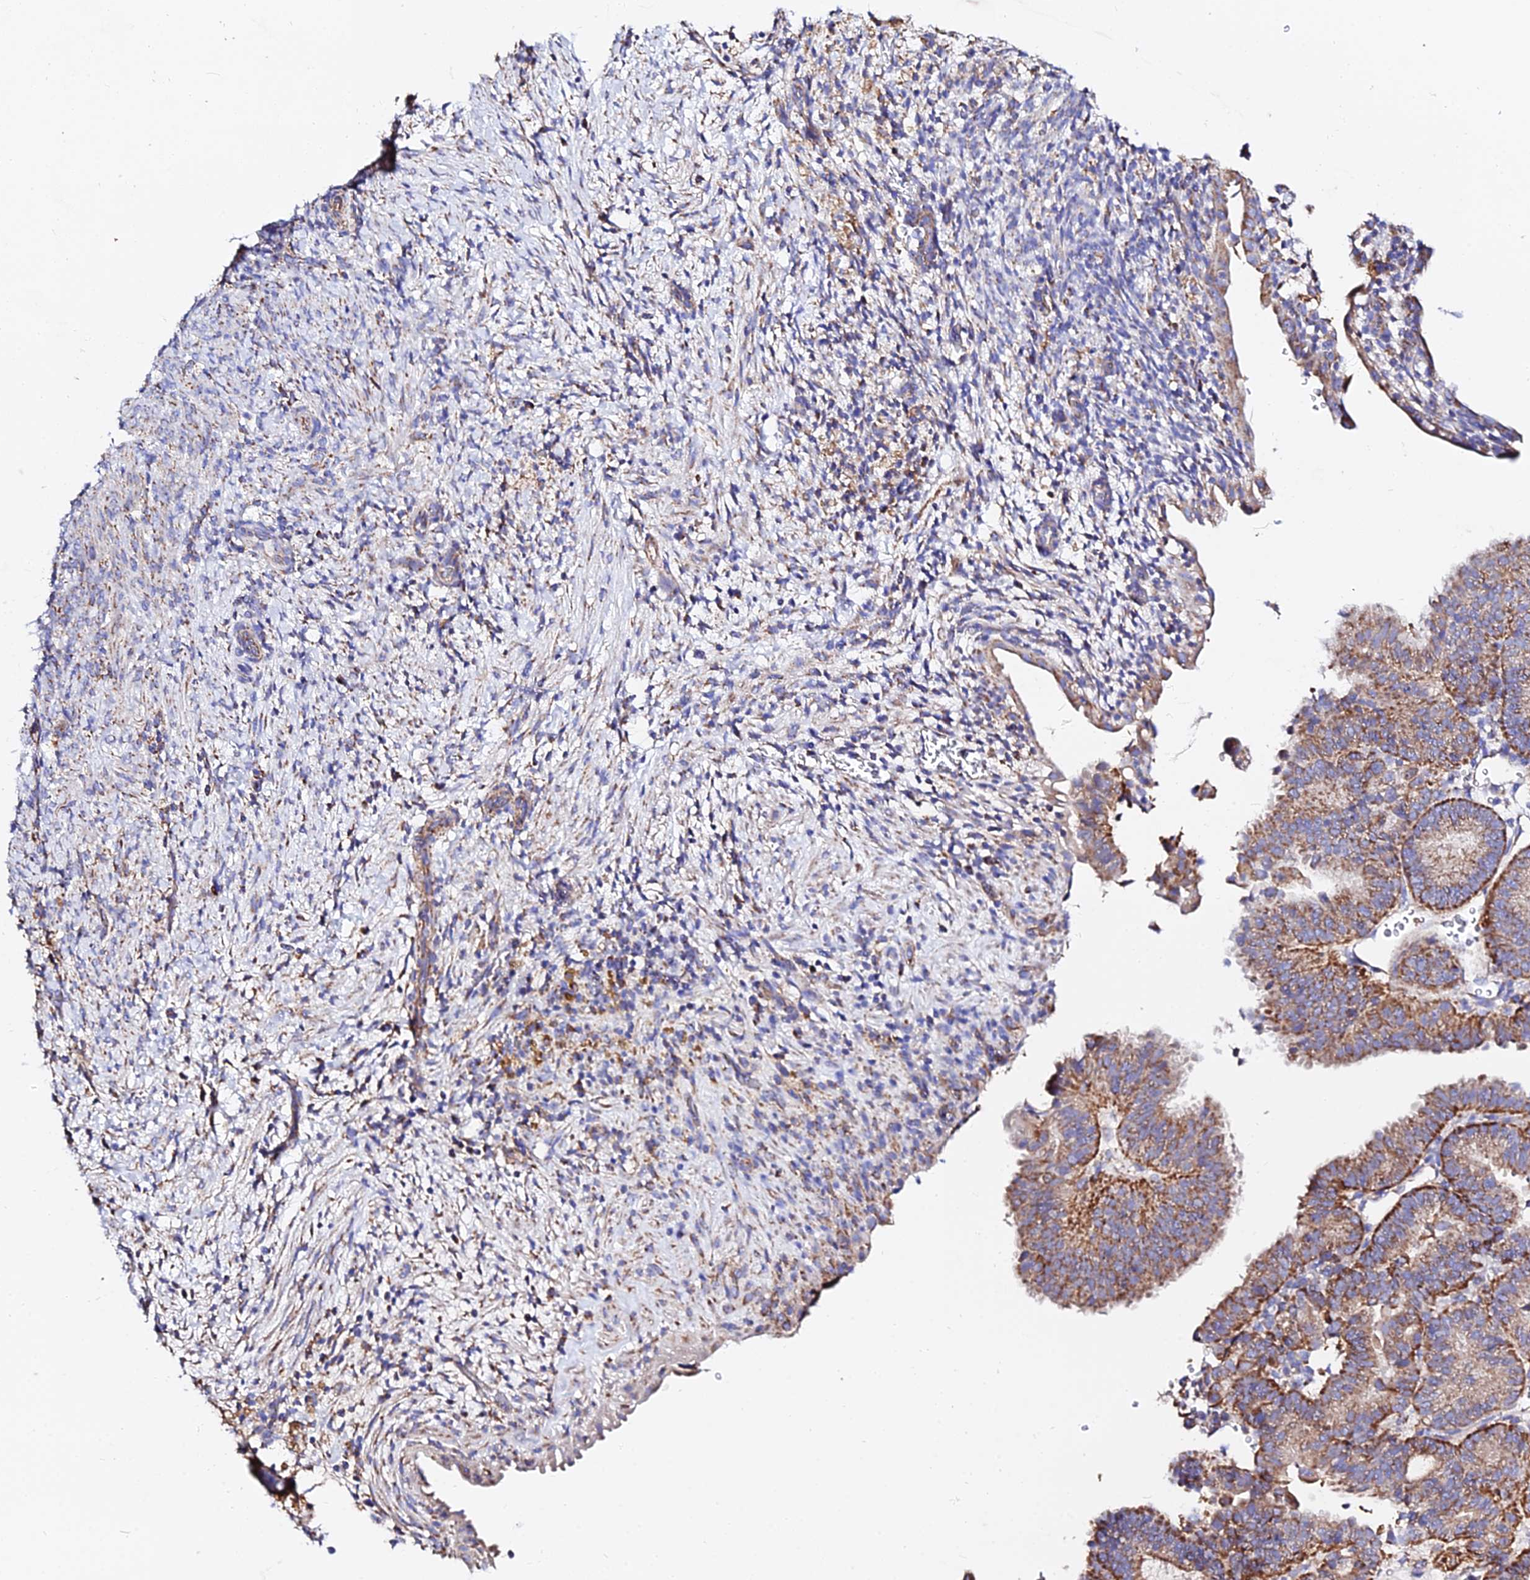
{"staining": {"intensity": "moderate", "quantity": ">75%", "location": "cytoplasmic/membranous"}, "tissue": "endometrial cancer", "cell_type": "Tumor cells", "image_type": "cancer", "snomed": [{"axis": "morphology", "description": "Adenocarcinoma, NOS"}, {"axis": "topography", "description": "Endometrium"}], "caption": "A brown stain highlights moderate cytoplasmic/membranous positivity of a protein in adenocarcinoma (endometrial) tumor cells.", "gene": "ZNF573", "patient": {"sex": "female", "age": 70}}